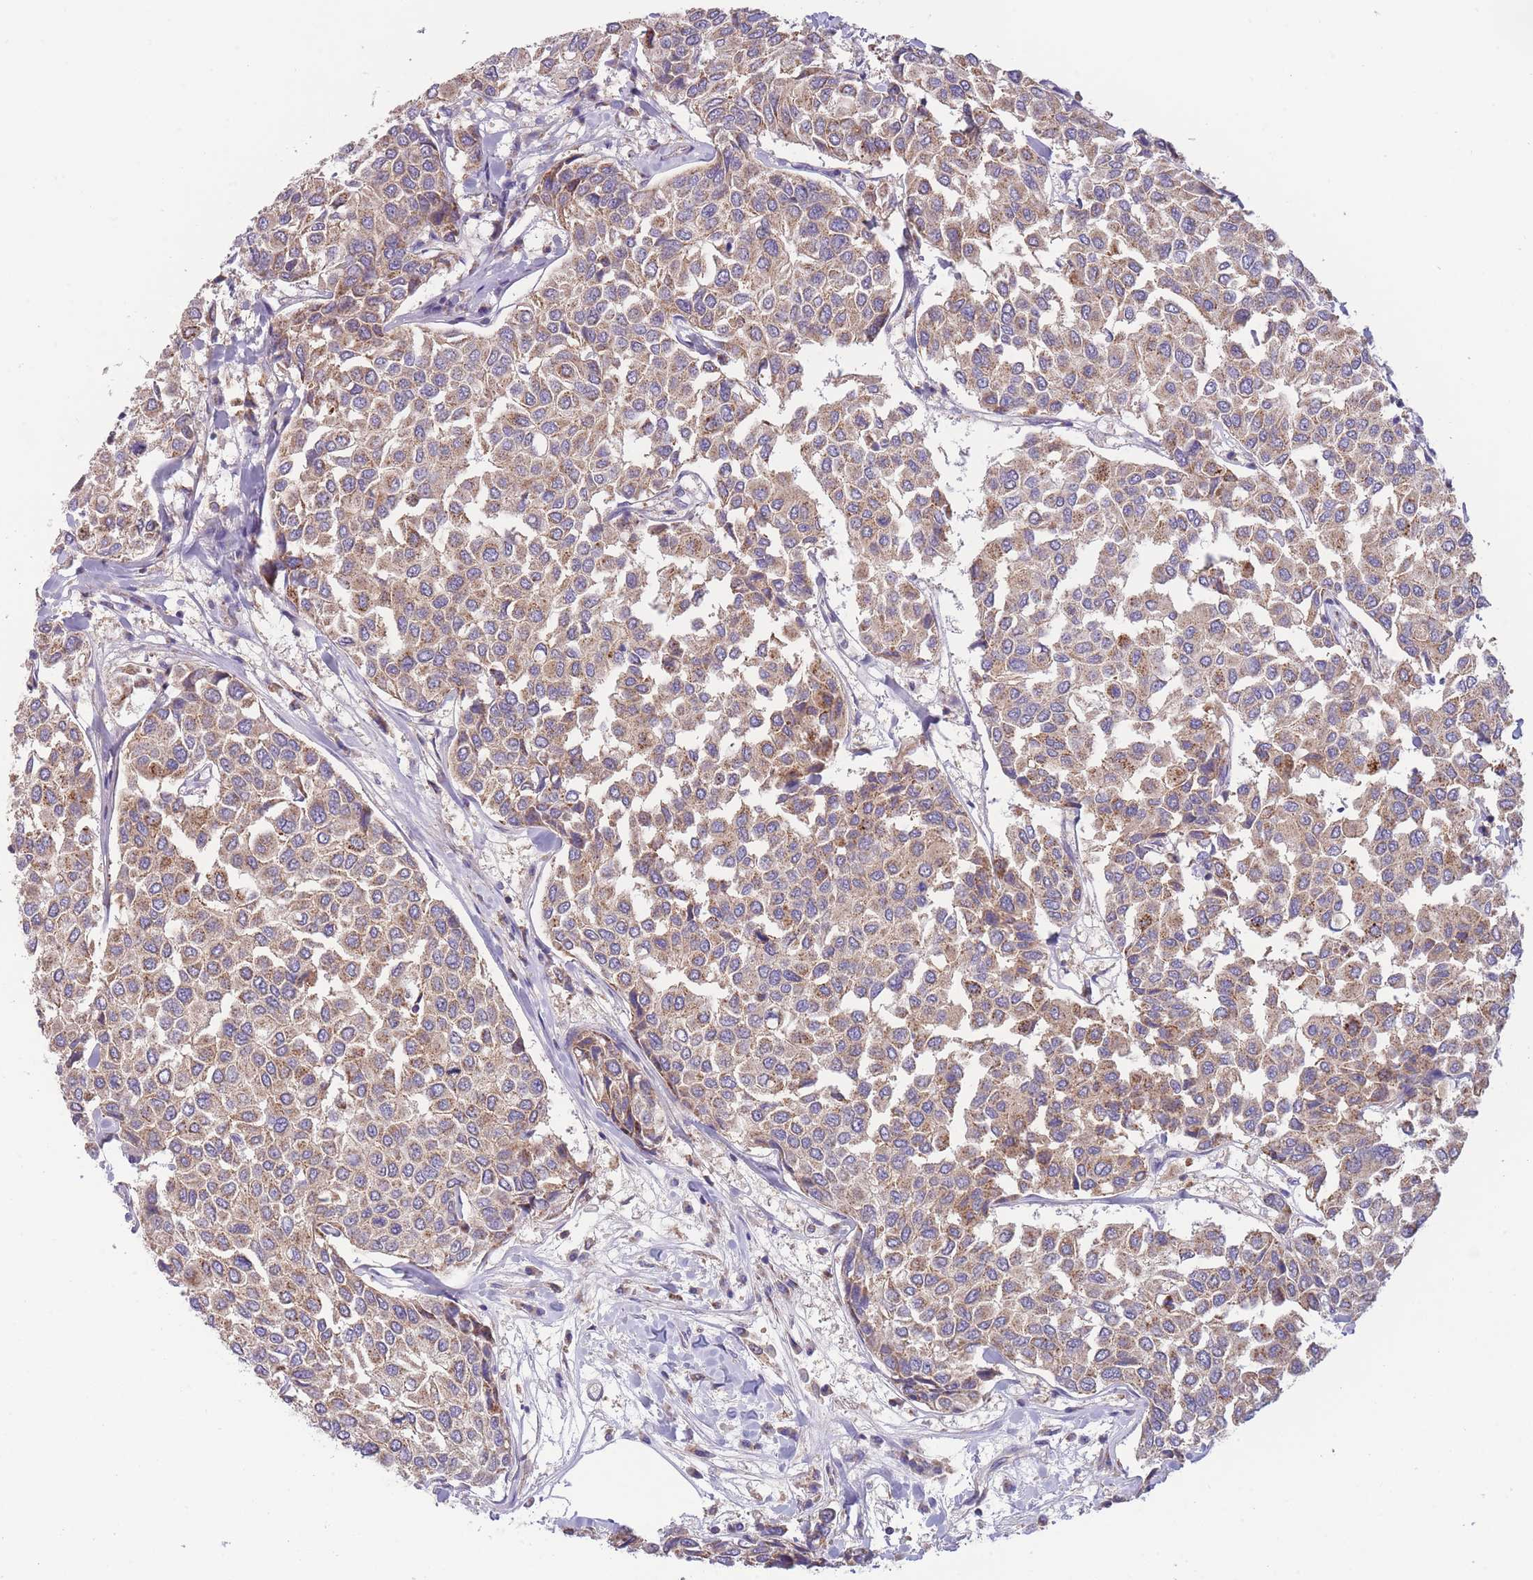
{"staining": {"intensity": "weak", "quantity": ">75%", "location": "cytoplasmic/membranous"}, "tissue": "breast cancer", "cell_type": "Tumor cells", "image_type": "cancer", "snomed": [{"axis": "morphology", "description": "Duct carcinoma"}, {"axis": "topography", "description": "Breast"}], "caption": "This is a micrograph of immunohistochemistry staining of infiltrating ductal carcinoma (breast), which shows weak positivity in the cytoplasmic/membranous of tumor cells.", "gene": "SLC25A42", "patient": {"sex": "female", "age": 55}}